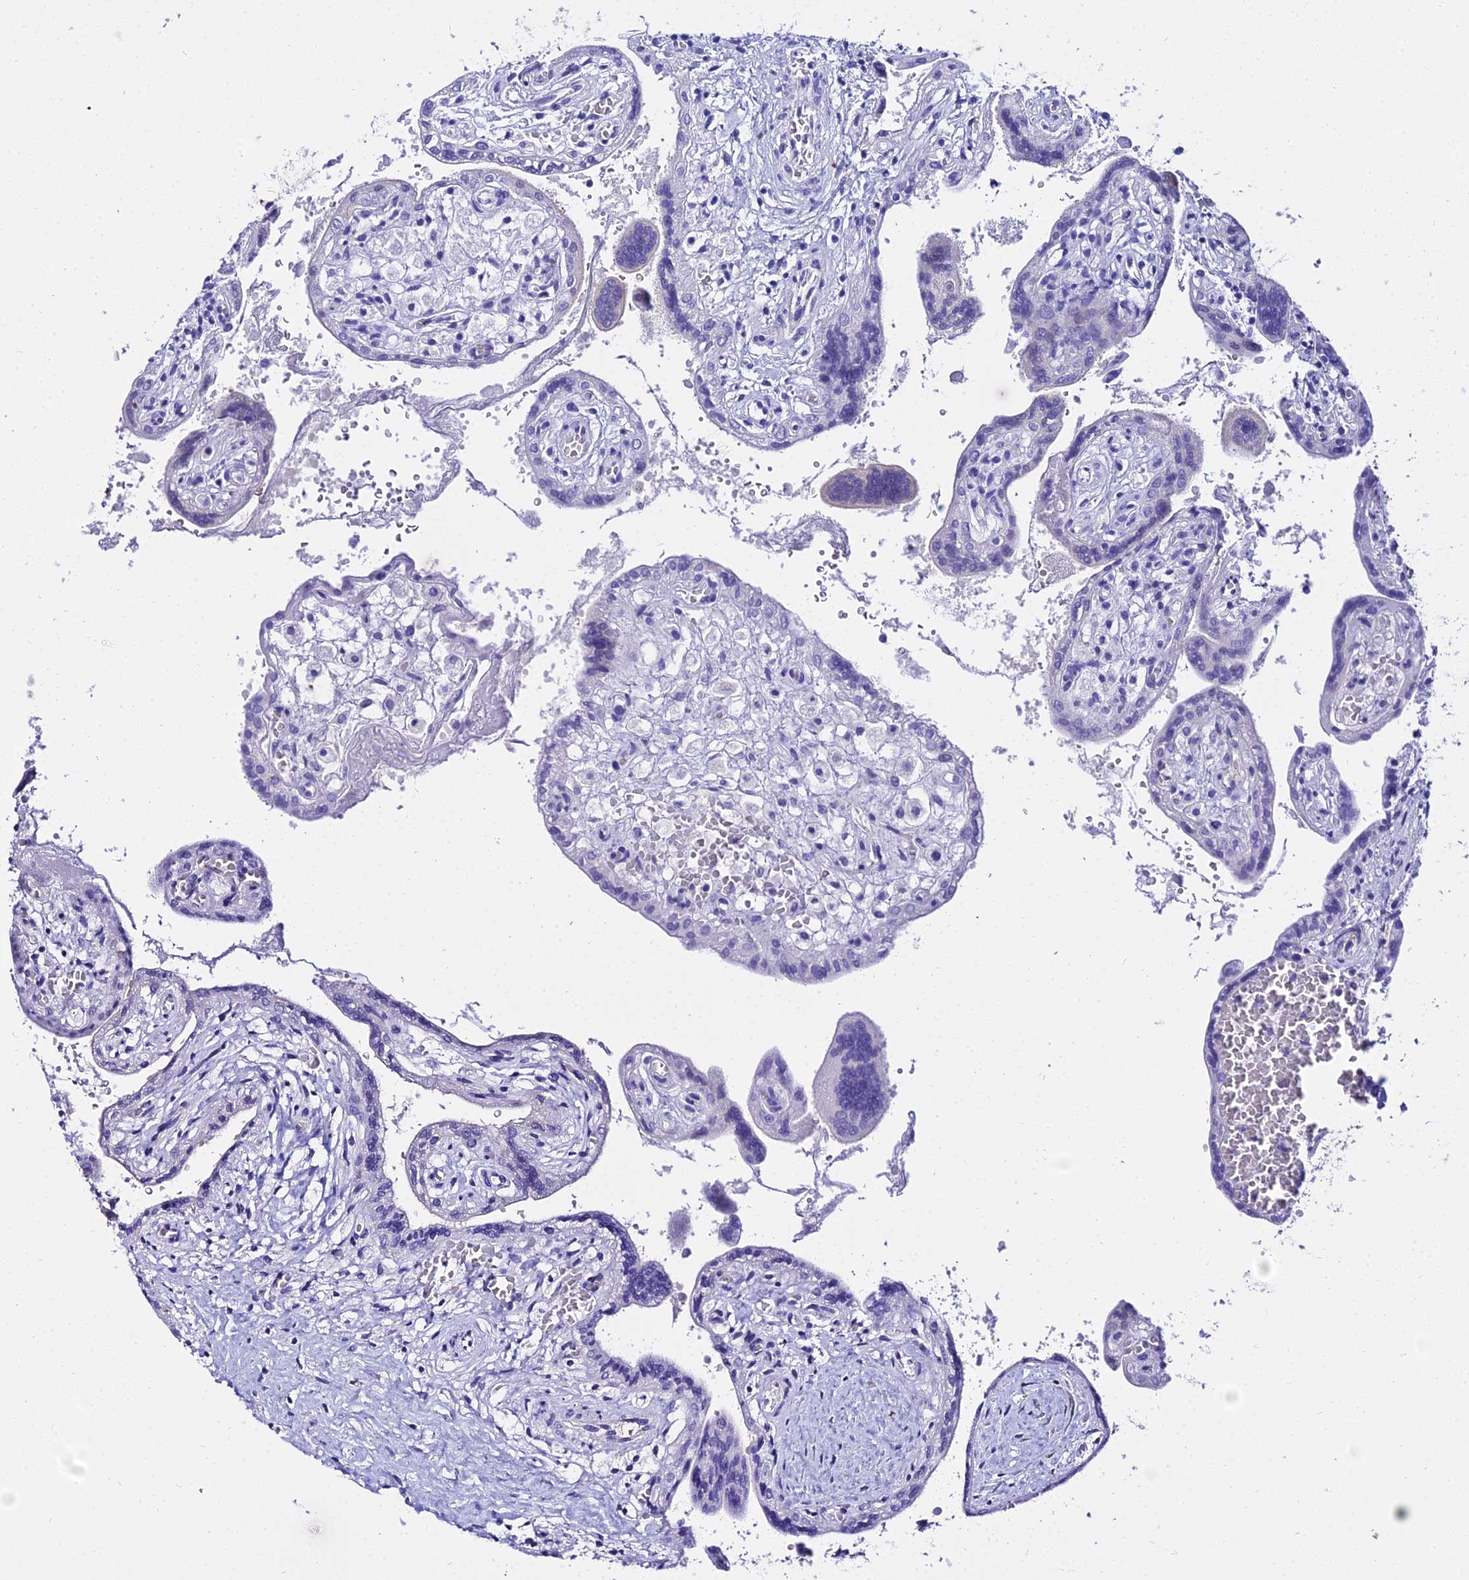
{"staining": {"intensity": "moderate", "quantity": ">75%", "location": "cytoplasmic/membranous"}, "tissue": "placenta", "cell_type": "Decidual cells", "image_type": "normal", "snomed": [{"axis": "morphology", "description": "Normal tissue, NOS"}, {"axis": "topography", "description": "Placenta"}], "caption": "Protein expression analysis of unremarkable human placenta reveals moderate cytoplasmic/membranous expression in about >75% of decidual cells. (Brightfield microscopy of DAB IHC at high magnification).", "gene": "TUBA1A", "patient": {"sex": "female", "age": 37}}